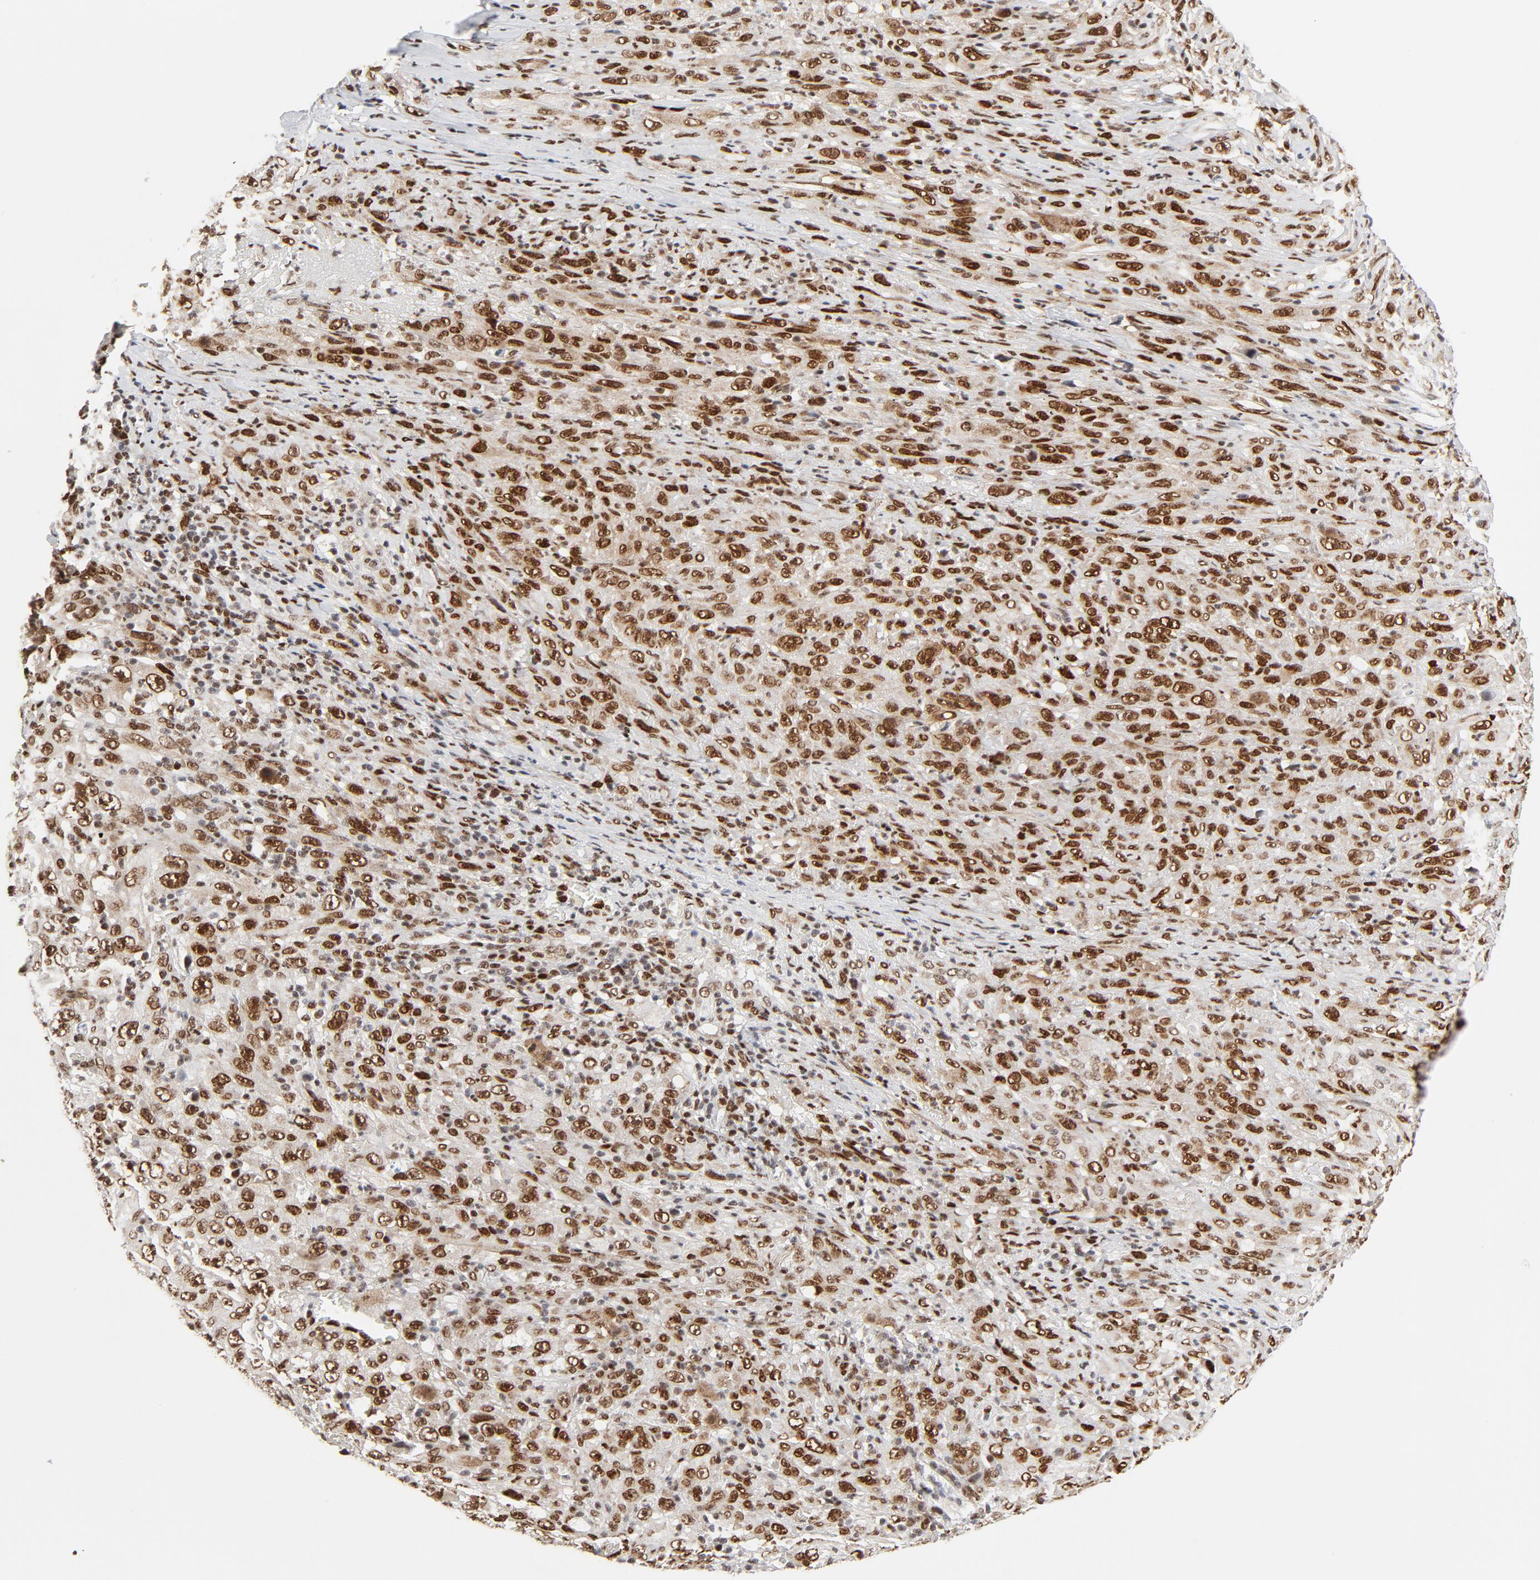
{"staining": {"intensity": "strong", "quantity": ">75%", "location": "nuclear"}, "tissue": "melanoma", "cell_type": "Tumor cells", "image_type": "cancer", "snomed": [{"axis": "morphology", "description": "Malignant melanoma, Metastatic site"}, {"axis": "topography", "description": "Skin"}], "caption": "Protein expression analysis of malignant melanoma (metastatic site) shows strong nuclear staining in approximately >75% of tumor cells.", "gene": "MEF2A", "patient": {"sex": "female", "age": 56}}